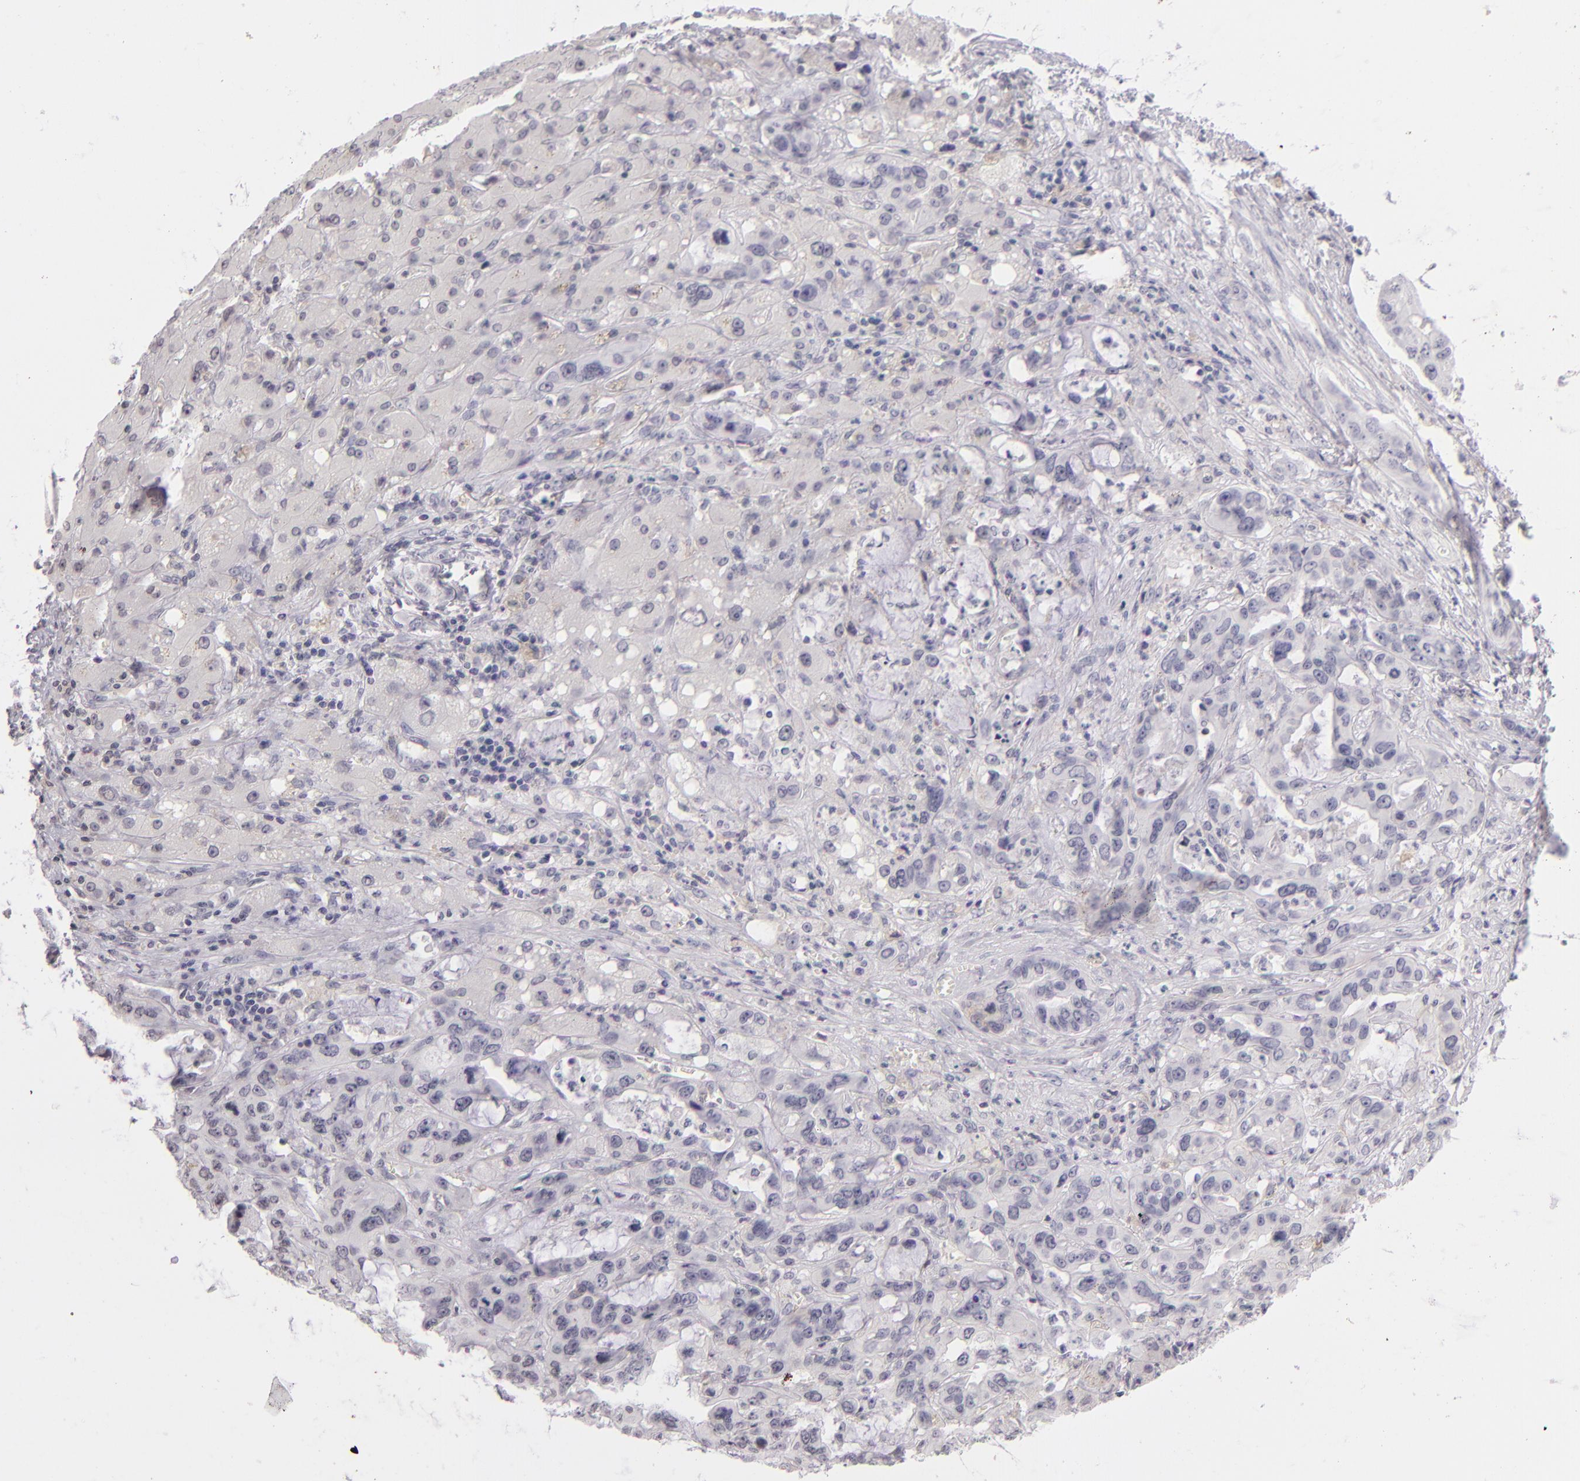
{"staining": {"intensity": "weak", "quantity": "<25%", "location": "cytoplasmic/membranous"}, "tissue": "liver cancer", "cell_type": "Tumor cells", "image_type": "cancer", "snomed": [{"axis": "morphology", "description": "Cholangiocarcinoma"}, {"axis": "topography", "description": "Liver"}], "caption": "Tumor cells are negative for protein expression in human liver cancer (cholangiocarcinoma).", "gene": "CD40", "patient": {"sex": "female", "age": 65}}